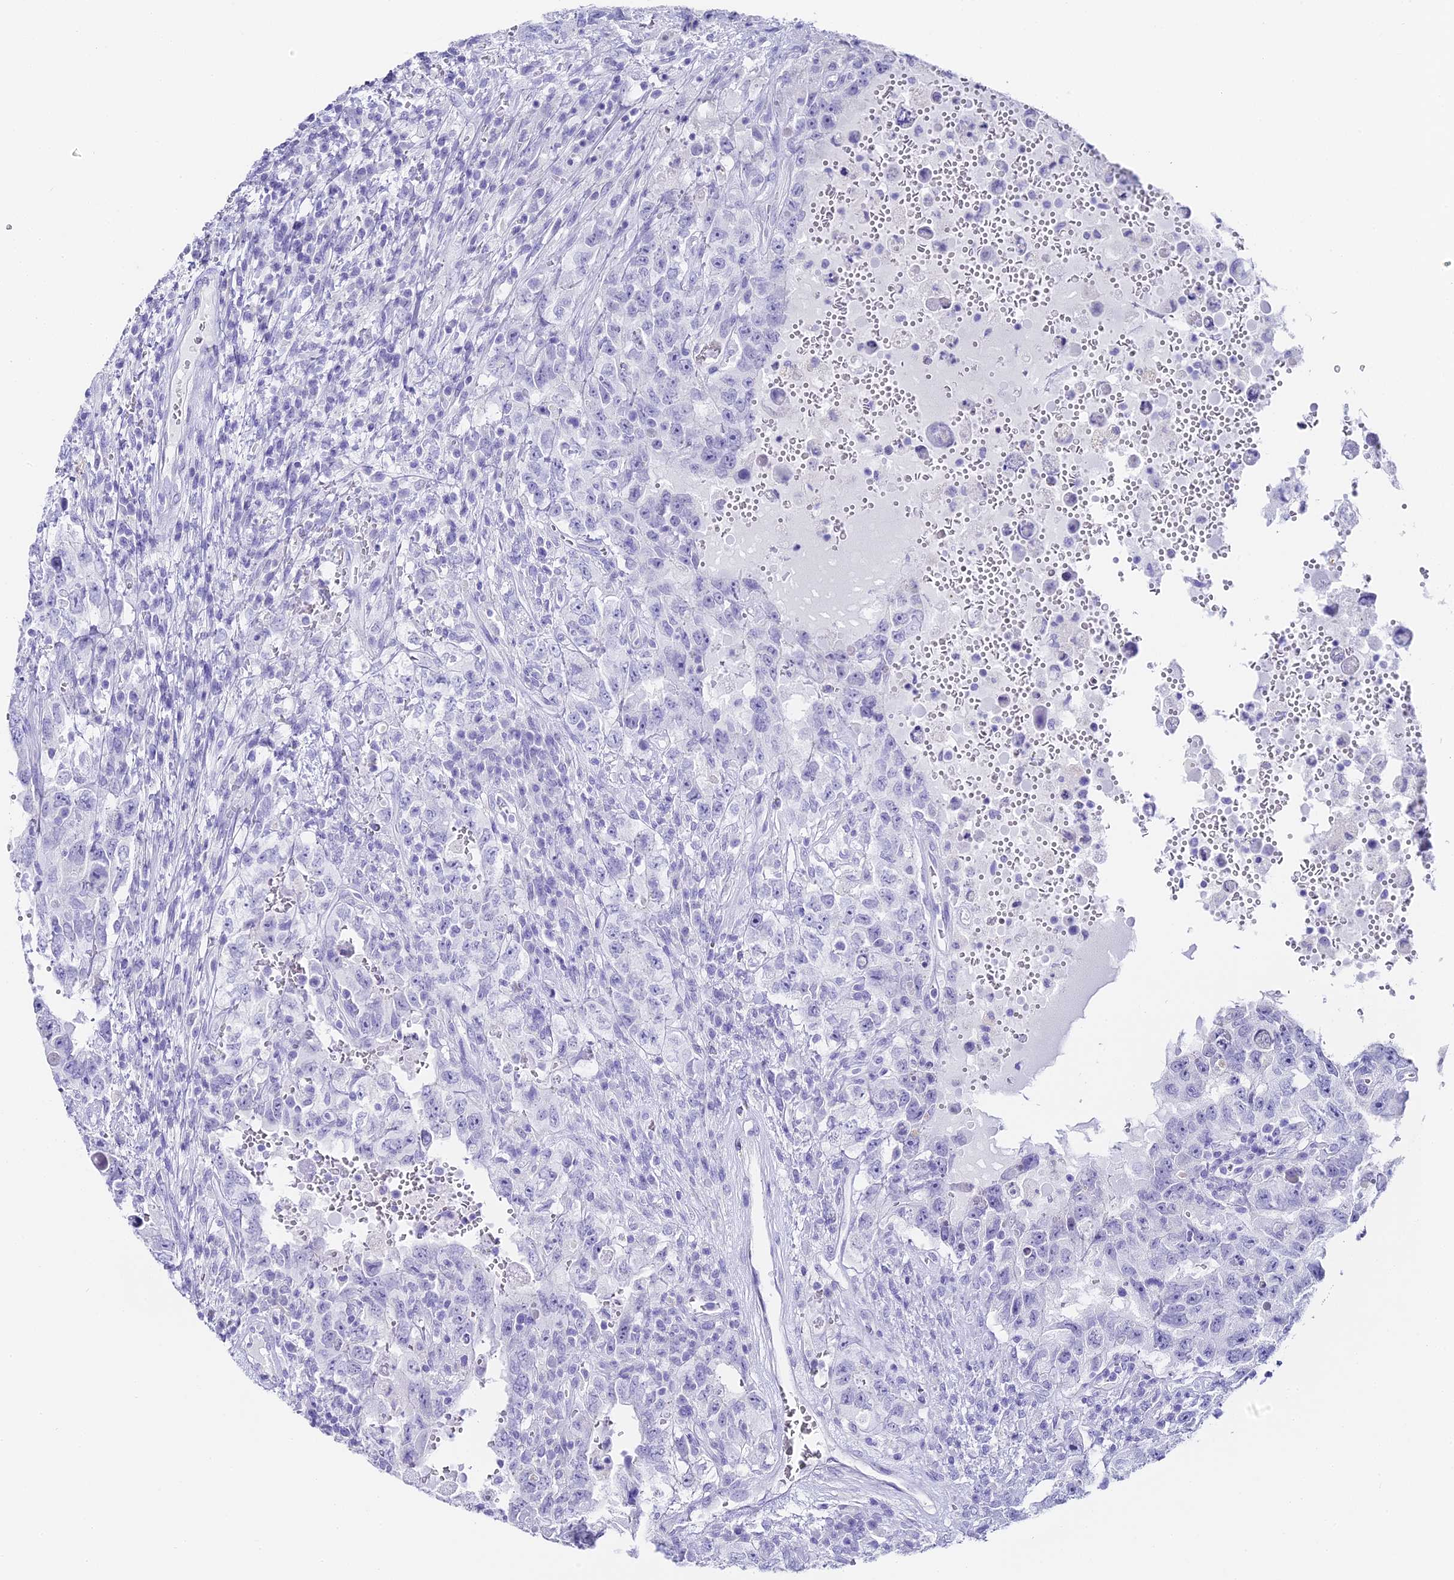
{"staining": {"intensity": "negative", "quantity": "none", "location": "none"}, "tissue": "testis cancer", "cell_type": "Tumor cells", "image_type": "cancer", "snomed": [{"axis": "morphology", "description": "Carcinoma, Embryonal, NOS"}, {"axis": "topography", "description": "Testis"}], "caption": "Immunohistochemical staining of embryonal carcinoma (testis) displays no significant expression in tumor cells. (Brightfield microscopy of DAB (3,3'-diaminobenzidine) immunohistochemistry at high magnification).", "gene": "ABHD14A-ACY1", "patient": {"sex": "male", "age": 26}}